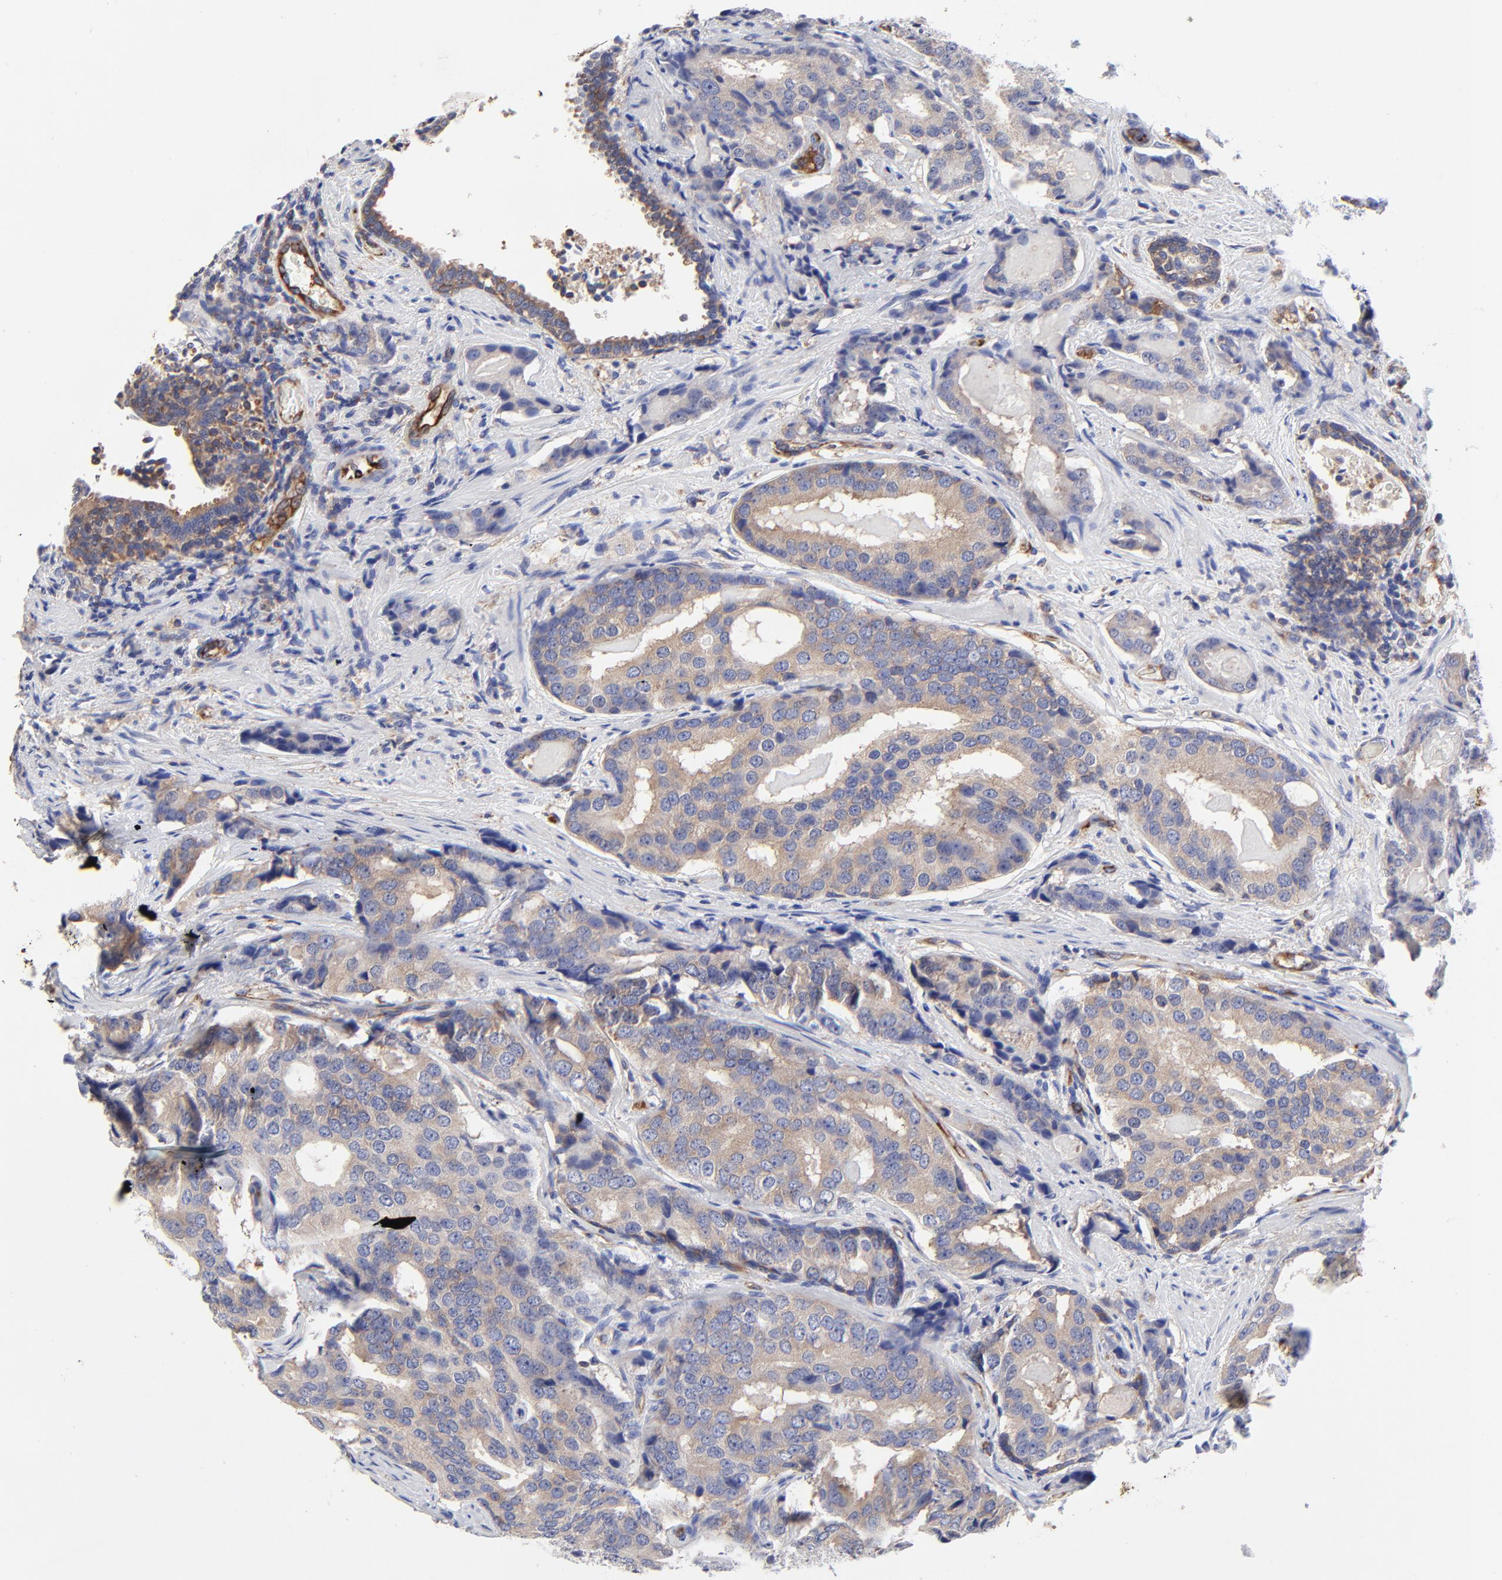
{"staining": {"intensity": "moderate", "quantity": "25%-75%", "location": "cytoplasmic/membranous"}, "tissue": "prostate cancer", "cell_type": "Tumor cells", "image_type": "cancer", "snomed": [{"axis": "morphology", "description": "Adenocarcinoma, High grade"}, {"axis": "topography", "description": "Prostate"}], "caption": "Immunohistochemistry of human prostate cancer demonstrates medium levels of moderate cytoplasmic/membranous expression in approximately 25%-75% of tumor cells.", "gene": "SULF2", "patient": {"sex": "male", "age": 58}}